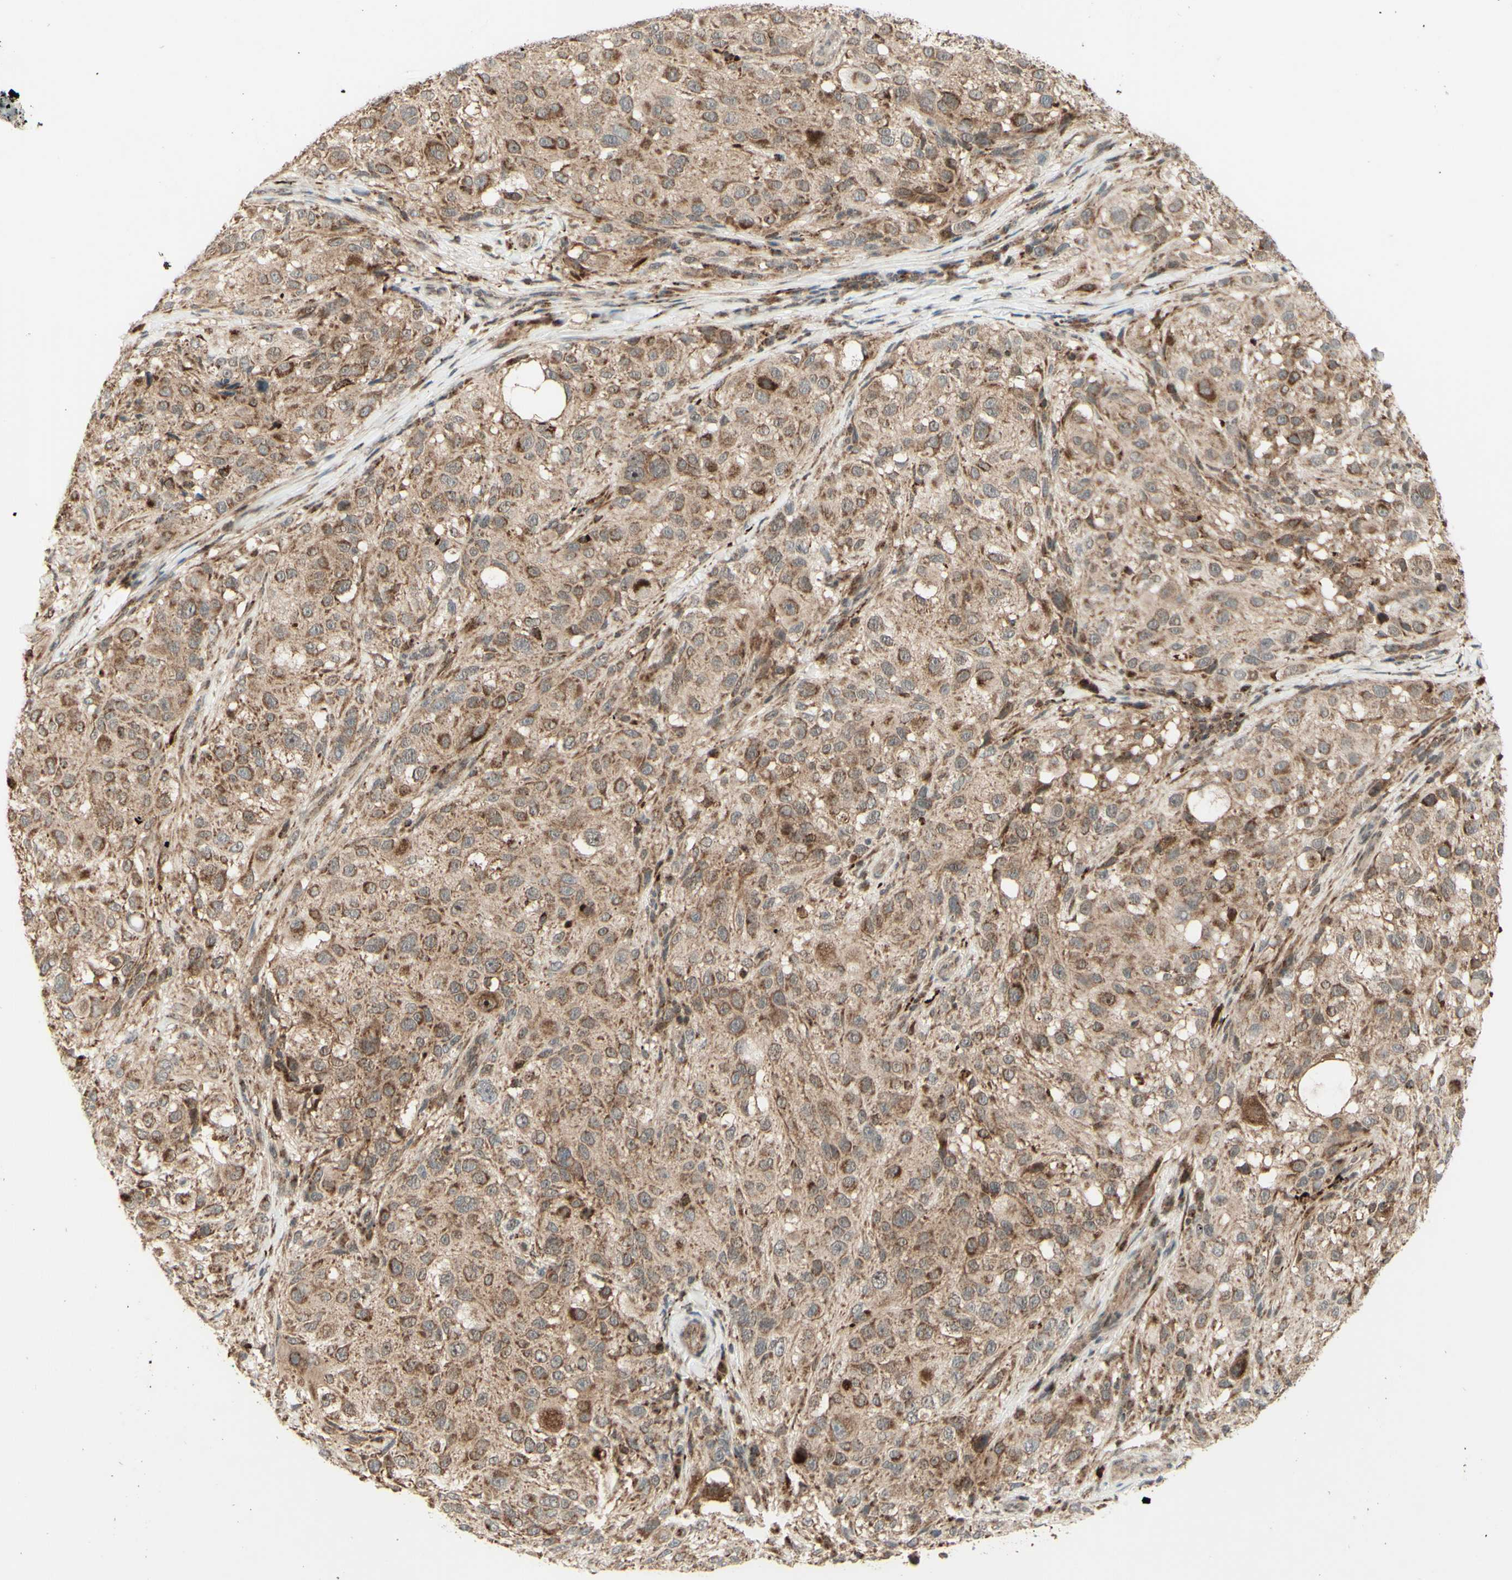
{"staining": {"intensity": "moderate", "quantity": ">75%", "location": "cytoplasmic/membranous"}, "tissue": "melanoma", "cell_type": "Tumor cells", "image_type": "cancer", "snomed": [{"axis": "morphology", "description": "Necrosis, NOS"}, {"axis": "morphology", "description": "Malignant melanoma, NOS"}, {"axis": "topography", "description": "Skin"}], "caption": "Human malignant melanoma stained with a brown dye reveals moderate cytoplasmic/membranous positive positivity in about >75% of tumor cells.", "gene": "DHRS3", "patient": {"sex": "female", "age": 87}}